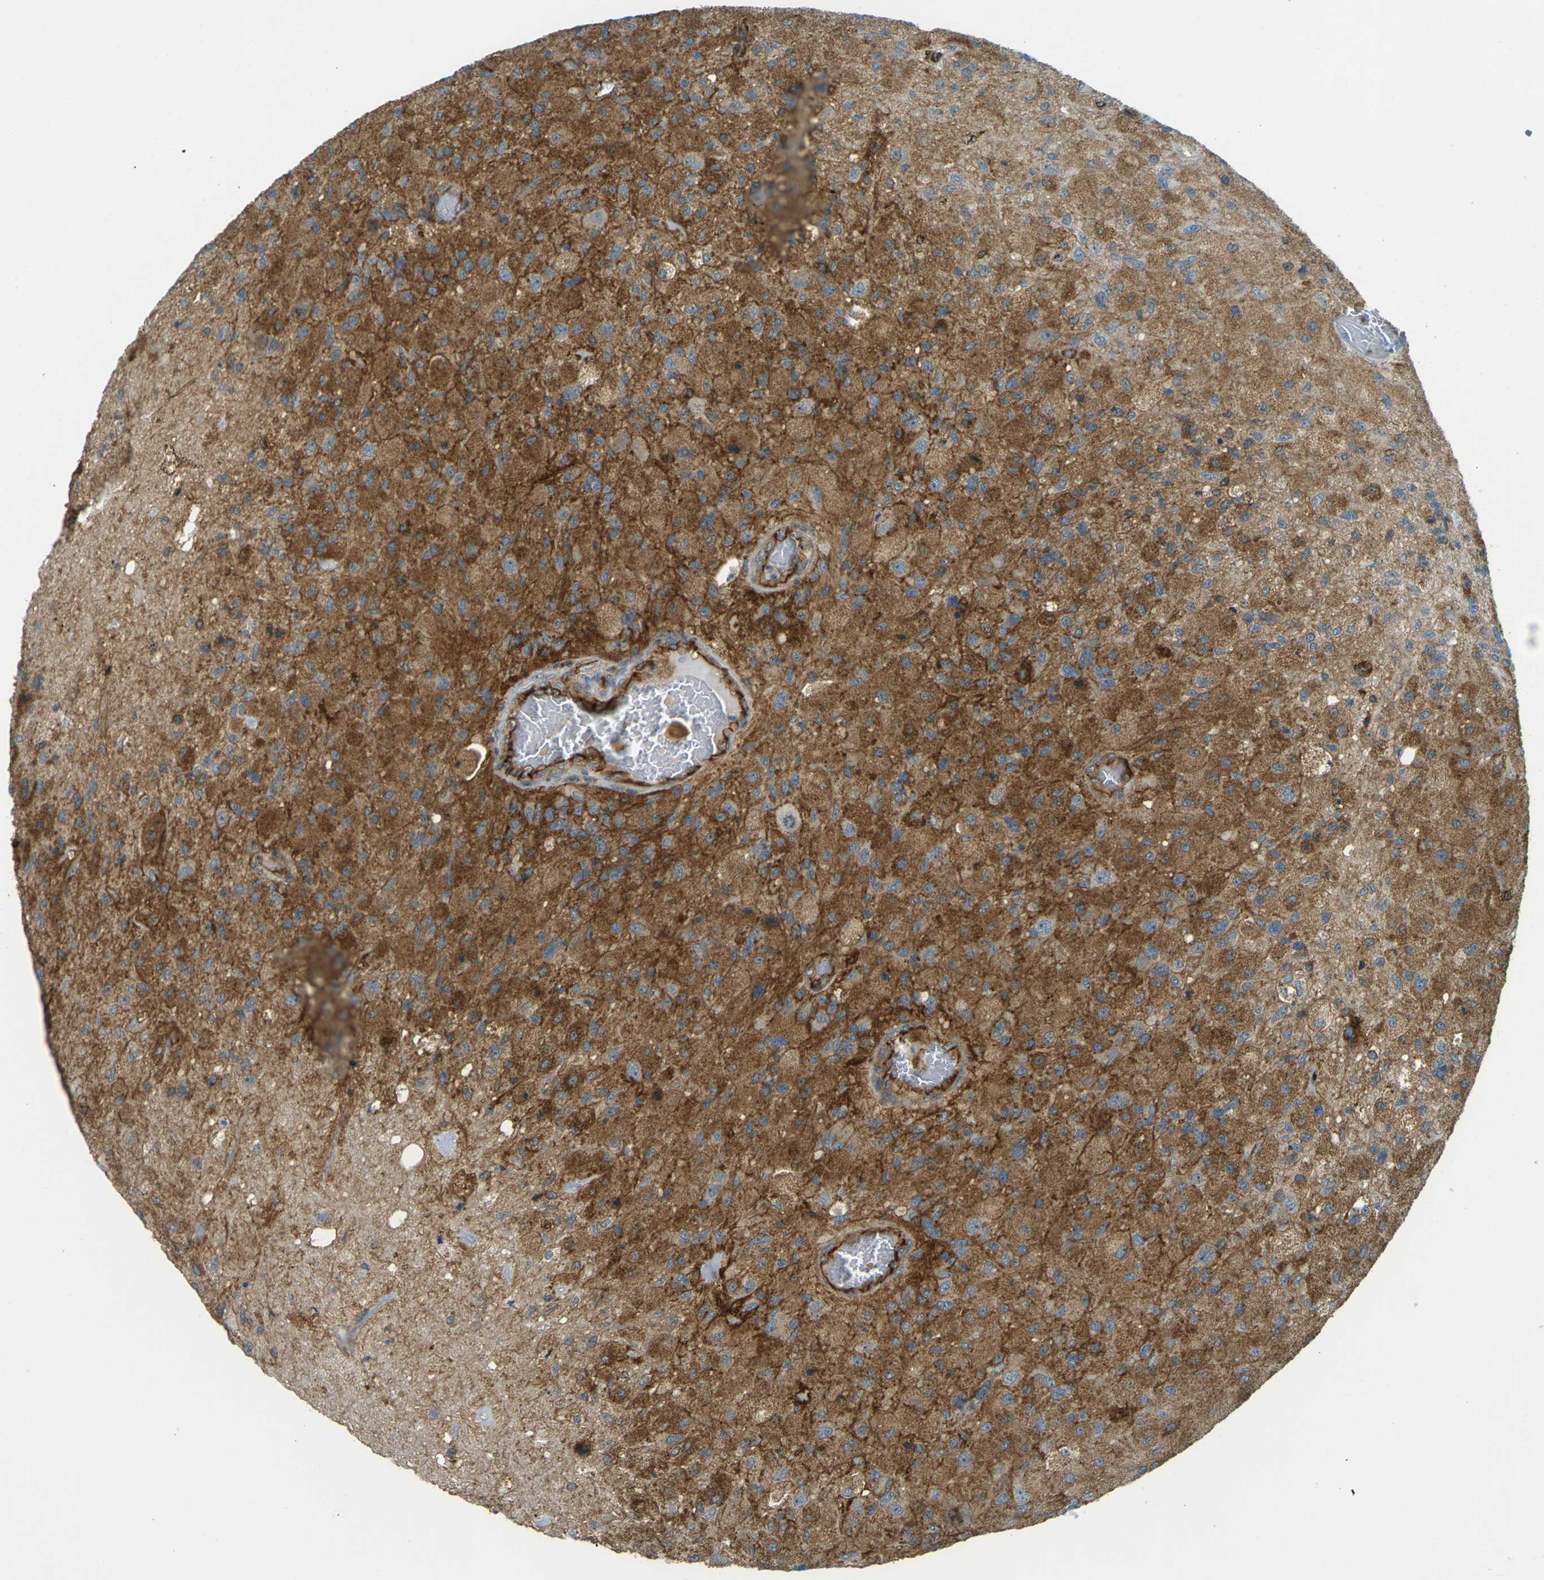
{"staining": {"intensity": "moderate", "quantity": ">75%", "location": "cytoplasmic/membranous"}, "tissue": "glioma", "cell_type": "Tumor cells", "image_type": "cancer", "snomed": [{"axis": "morphology", "description": "Normal tissue, NOS"}, {"axis": "morphology", "description": "Glioma, malignant, High grade"}, {"axis": "topography", "description": "Cerebral cortex"}], "caption": "Immunohistochemistry image of glioma stained for a protein (brown), which demonstrates medium levels of moderate cytoplasmic/membranous positivity in about >75% of tumor cells.", "gene": "S1PR1", "patient": {"sex": "male", "age": 77}}